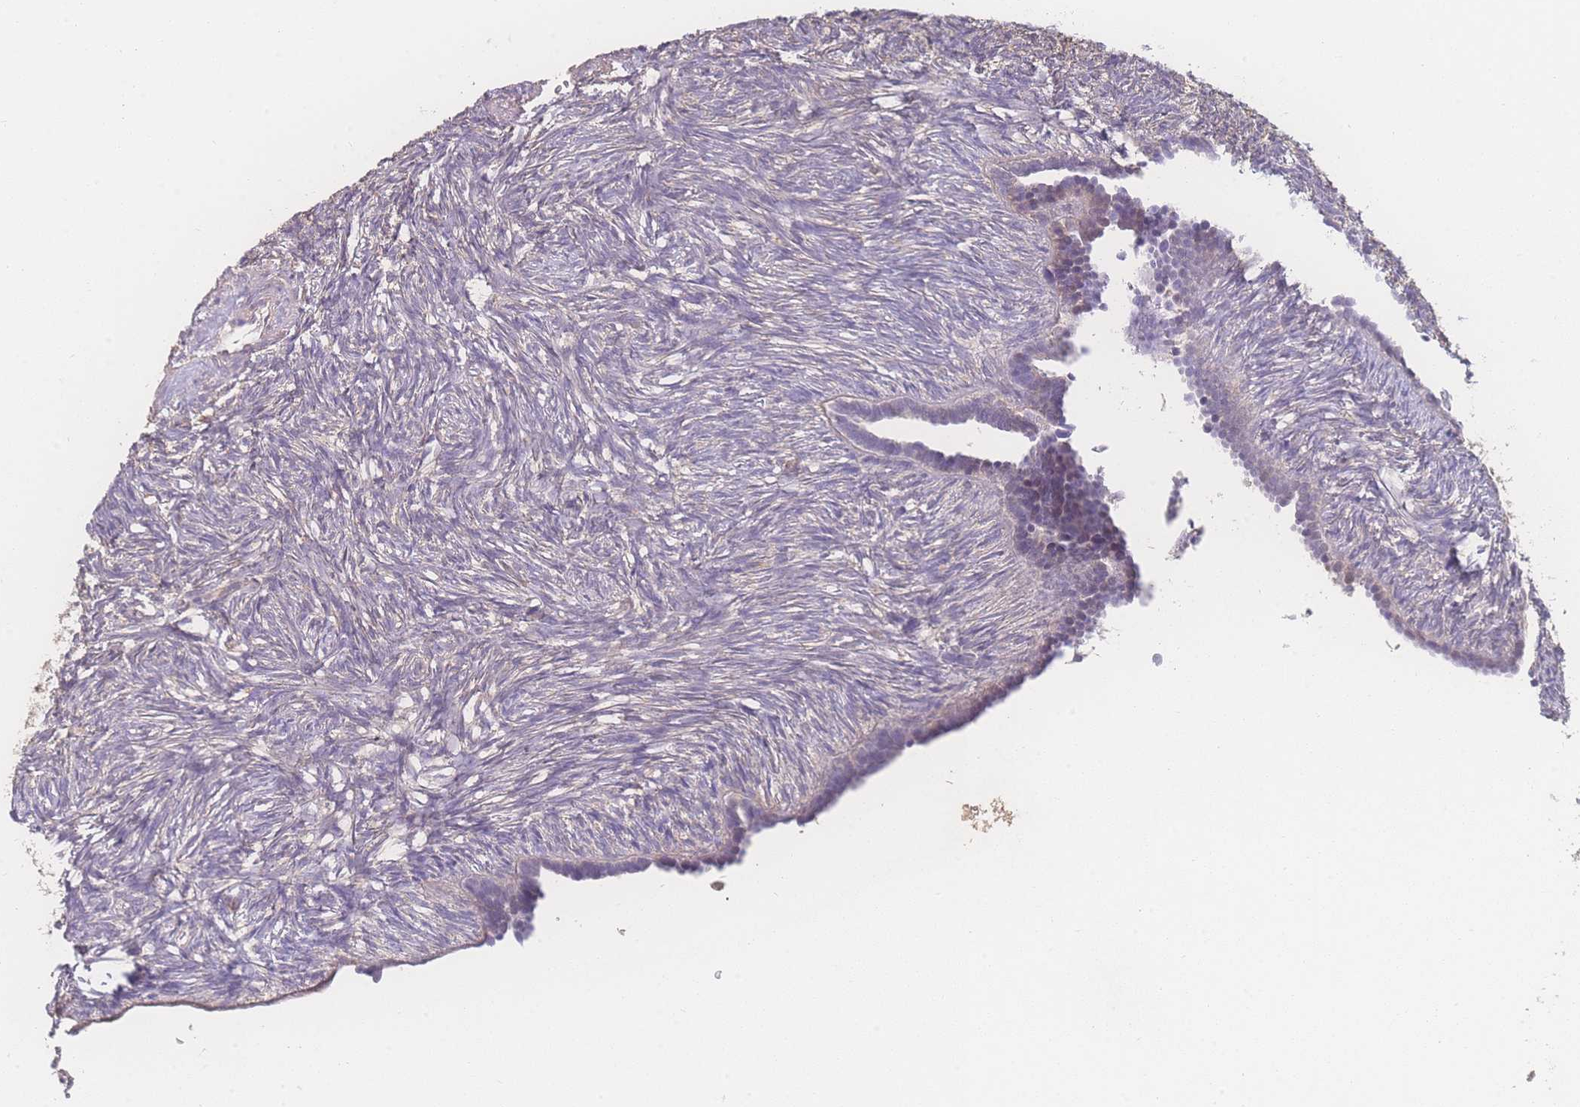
{"staining": {"intensity": "negative", "quantity": "none", "location": "none"}, "tissue": "ovary", "cell_type": "Ovarian stroma cells", "image_type": "normal", "snomed": [{"axis": "morphology", "description": "Normal tissue, NOS"}, {"axis": "topography", "description": "Ovary"}], "caption": "High power microscopy photomicrograph of an immunohistochemistry micrograph of normal ovary, revealing no significant positivity in ovarian stroma cells.", "gene": "GIPR", "patient": {"sex": "female", "age": 51}}